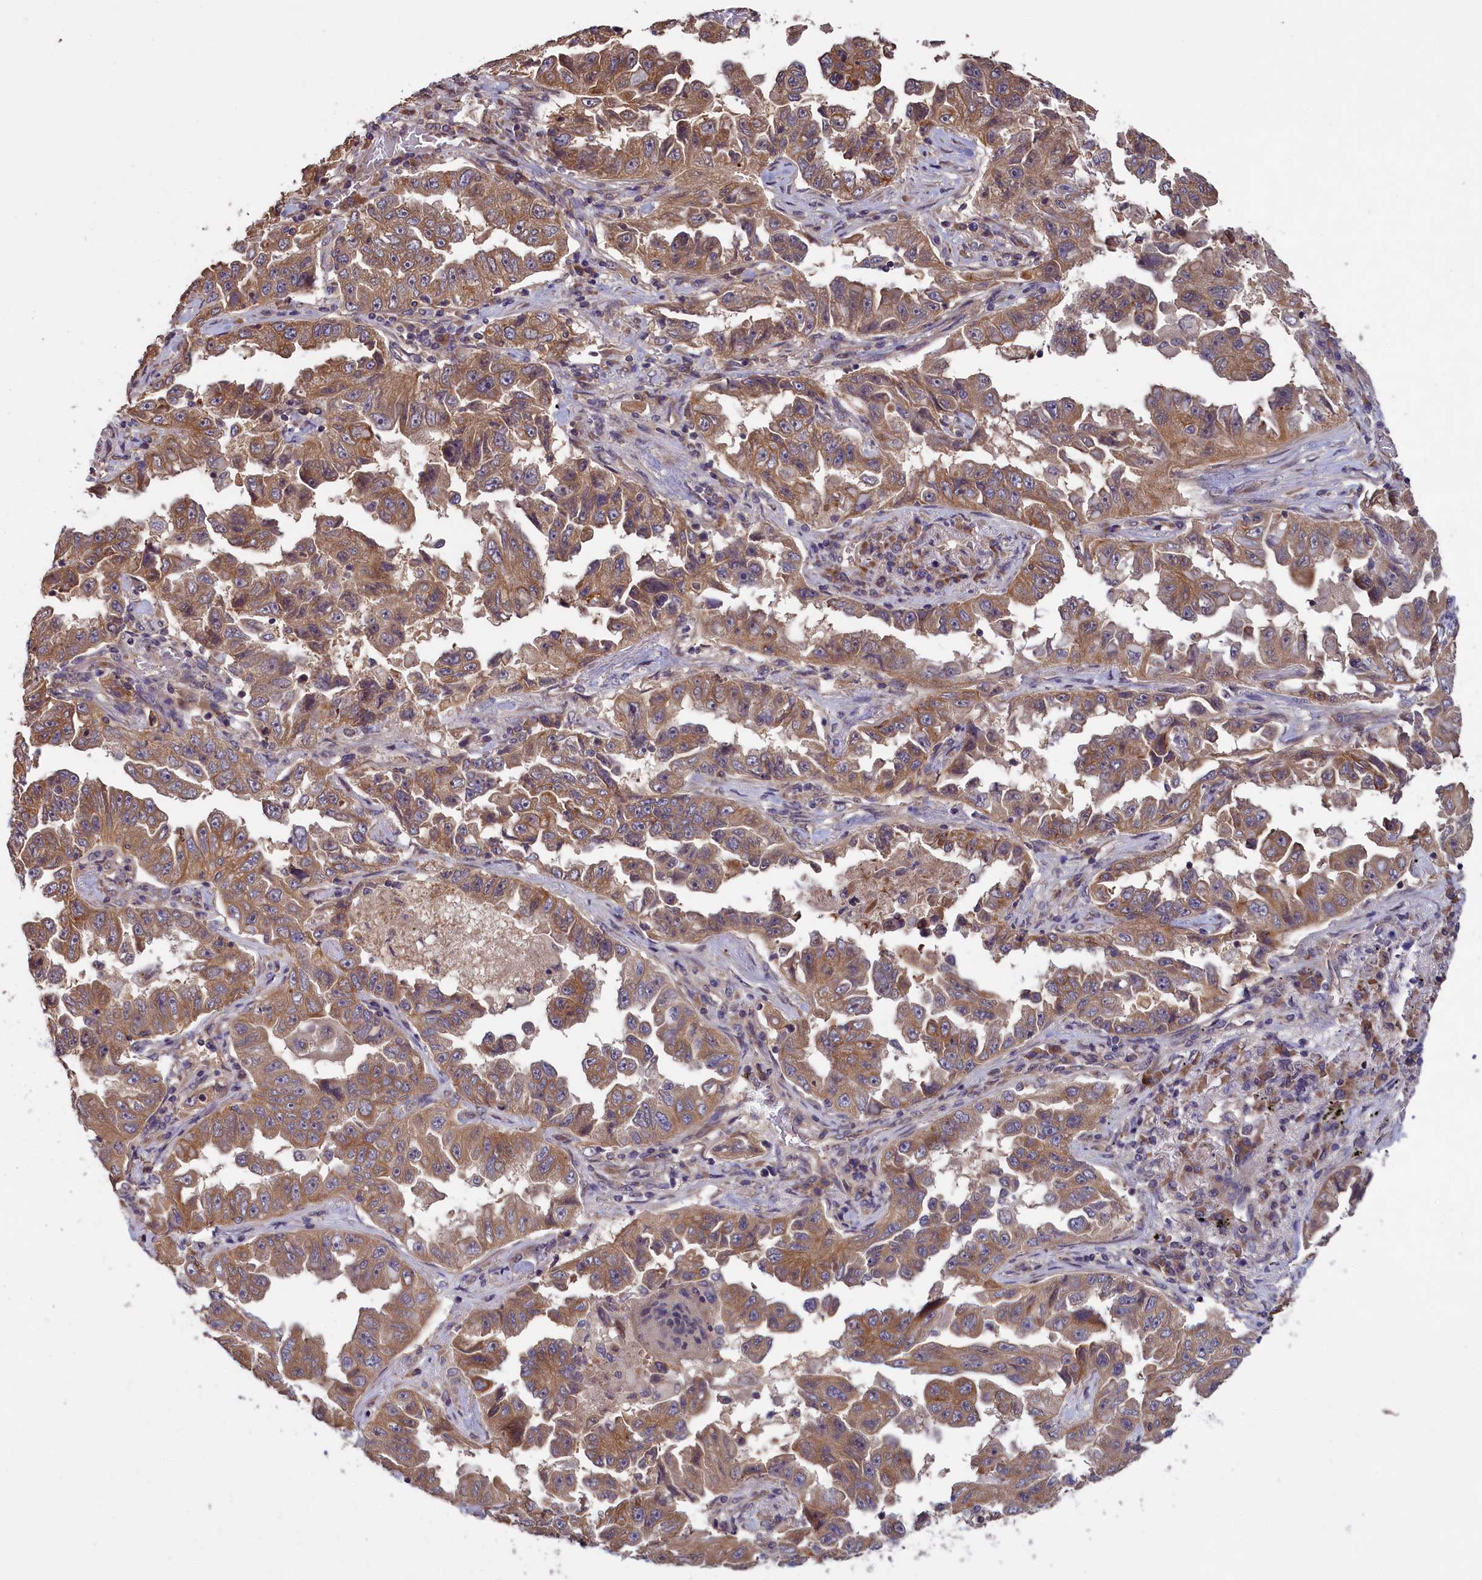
{"staining": {"intensity": "moderate", "quantity": ">75%", "location": "cytoplasmic/membranous"}, "tissue": "lung cancer", "cell_type": "Tumor cells", "image_type": "cancer", "snomed": [{"axis": "morphology", "description": "Adenocarcinoma, NOS"}, {"axis": "topography", "description": "Lung"}], "caption": "Moderate cytoplasmic/membranous protein staining is appreciated in approximately >75% of tumor cells in lung adenocarcinoma.", "gene": "DENND1B", "patient": {"sex": "female", "age": 51}}